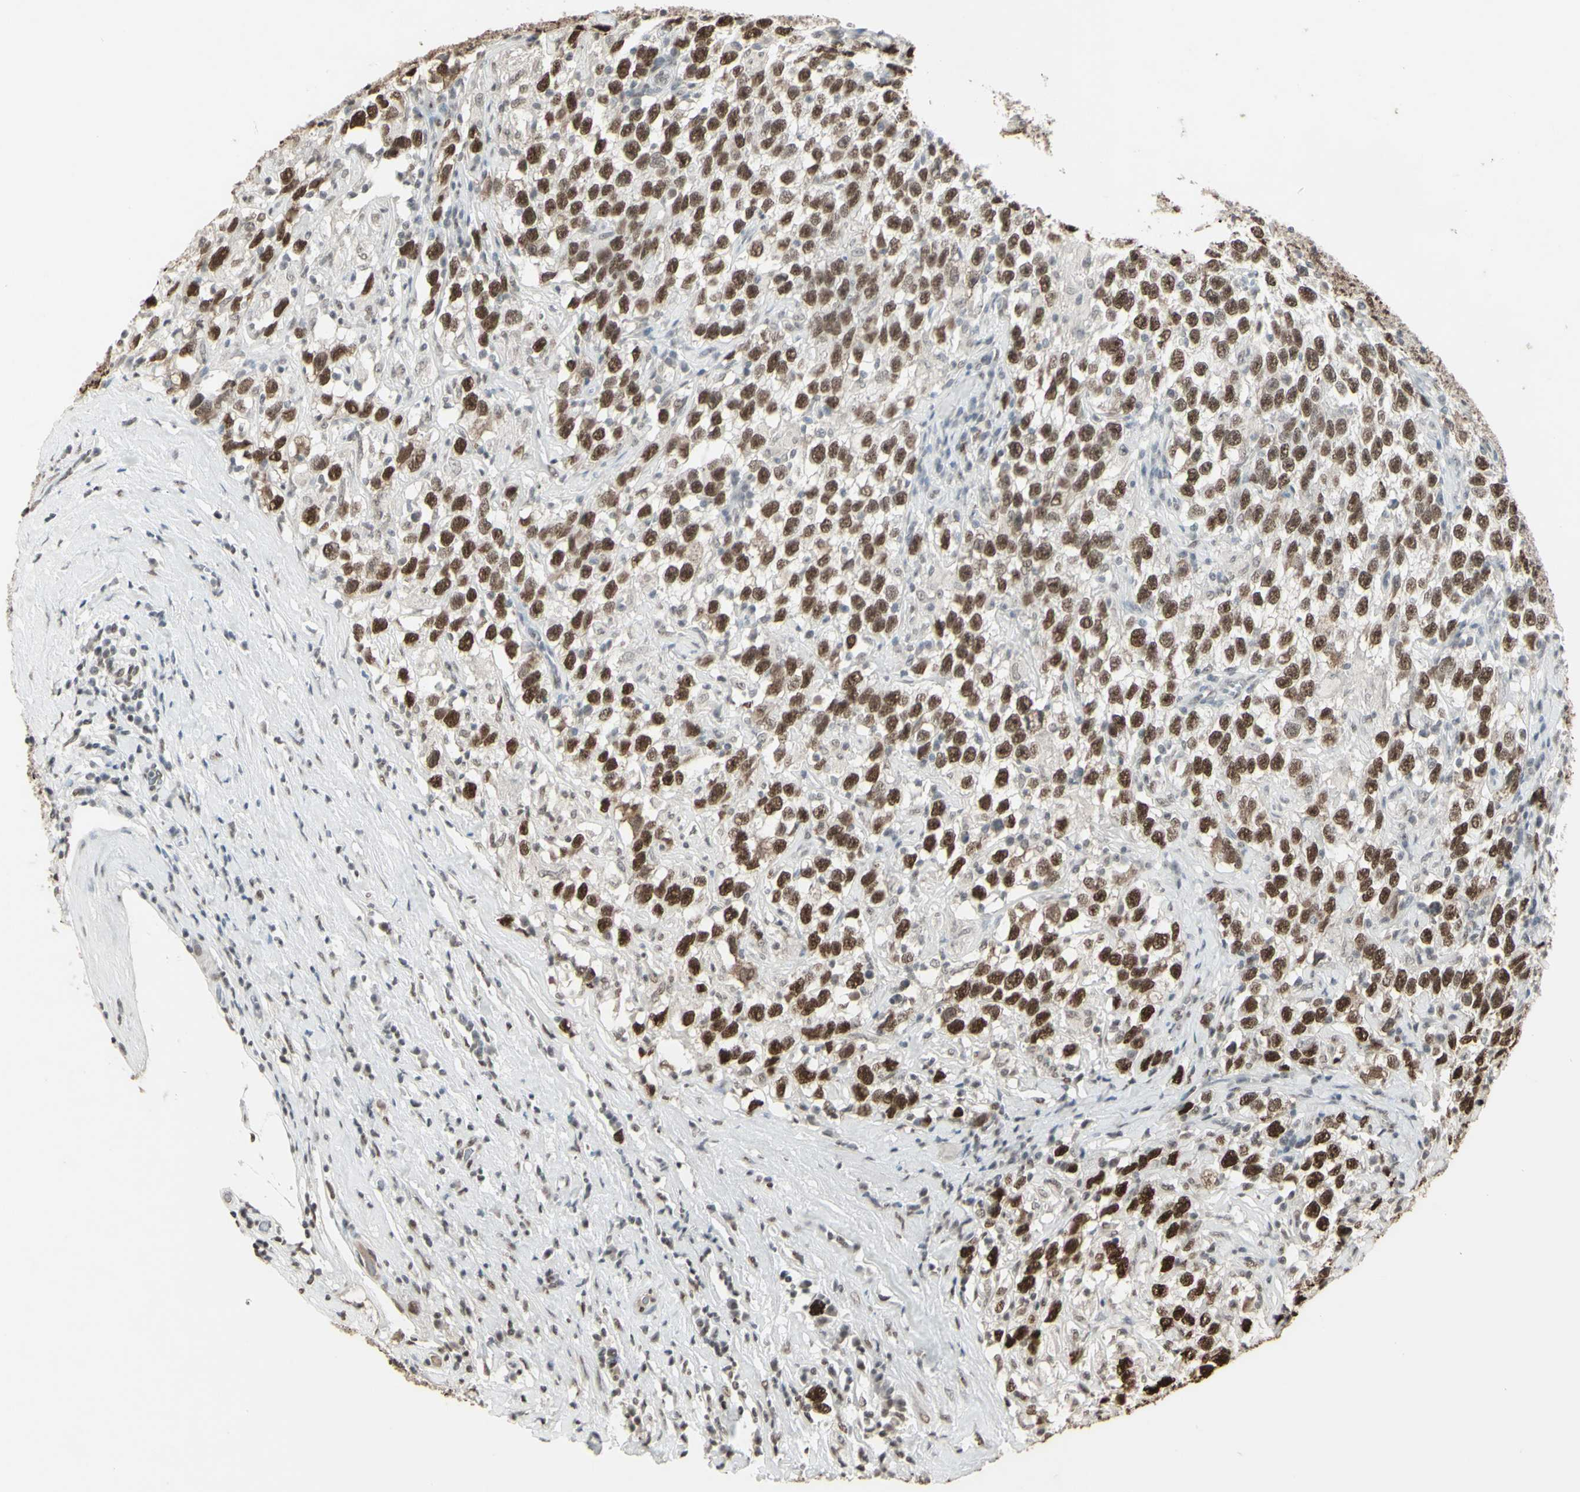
{"staining": {"intensity": "strong", "quantity": ">75%", "location": "nuclear"}, "tissue": "testis cancer", "cell_type": "Tumor cells", "image_type": "cancer", "snomed": [{"axis": "morphology", "description": "Seminoma, NOS"}, {"axis": "topography", "description": "Testis"}], "caption": "The immunohistochemical stain highlights strong nuclear positivity in tumor cells of testis cancer tissue.", "gene": "TRIM28", "patient": {"sex": "male", "age": 41}}